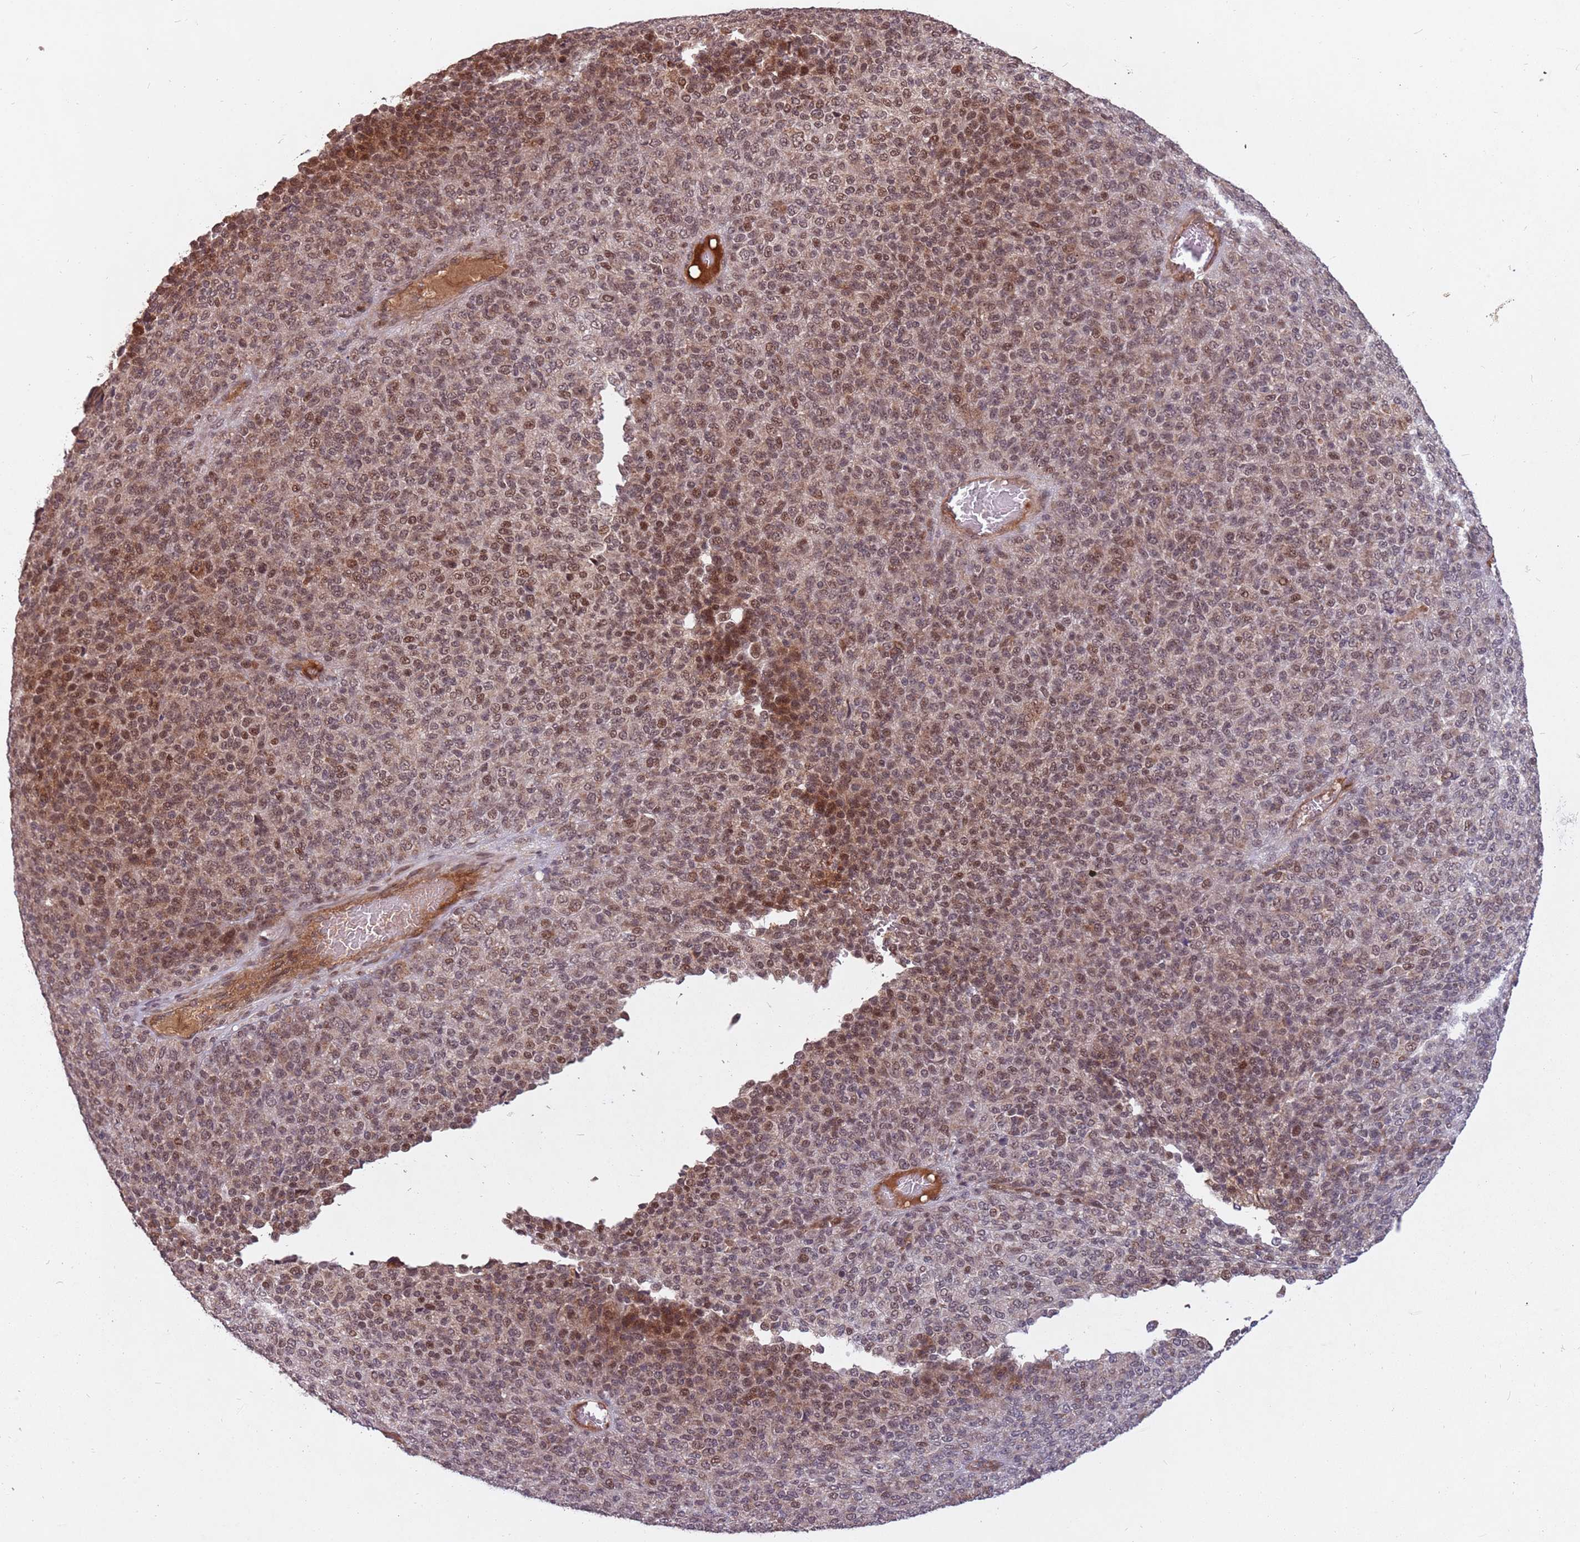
{"staining": {"intensity": "moderate", "quantity": ">75%", "location": "nuclear"}, "tissue": "melanoma", "cell_type": "Tumor cells", "image_type": "cancer", "snomed": [{"axis": "morphology", "description": "Malignant melanoma, Metastatic site"}, {"axis": "topography", "description": "Brain"}], "caption": "Human melanoma stained with a protein marker displays moderate staining in tumor cells.", "gene": "SUDS3", "patient": {"sex": "female", "age": 56}}